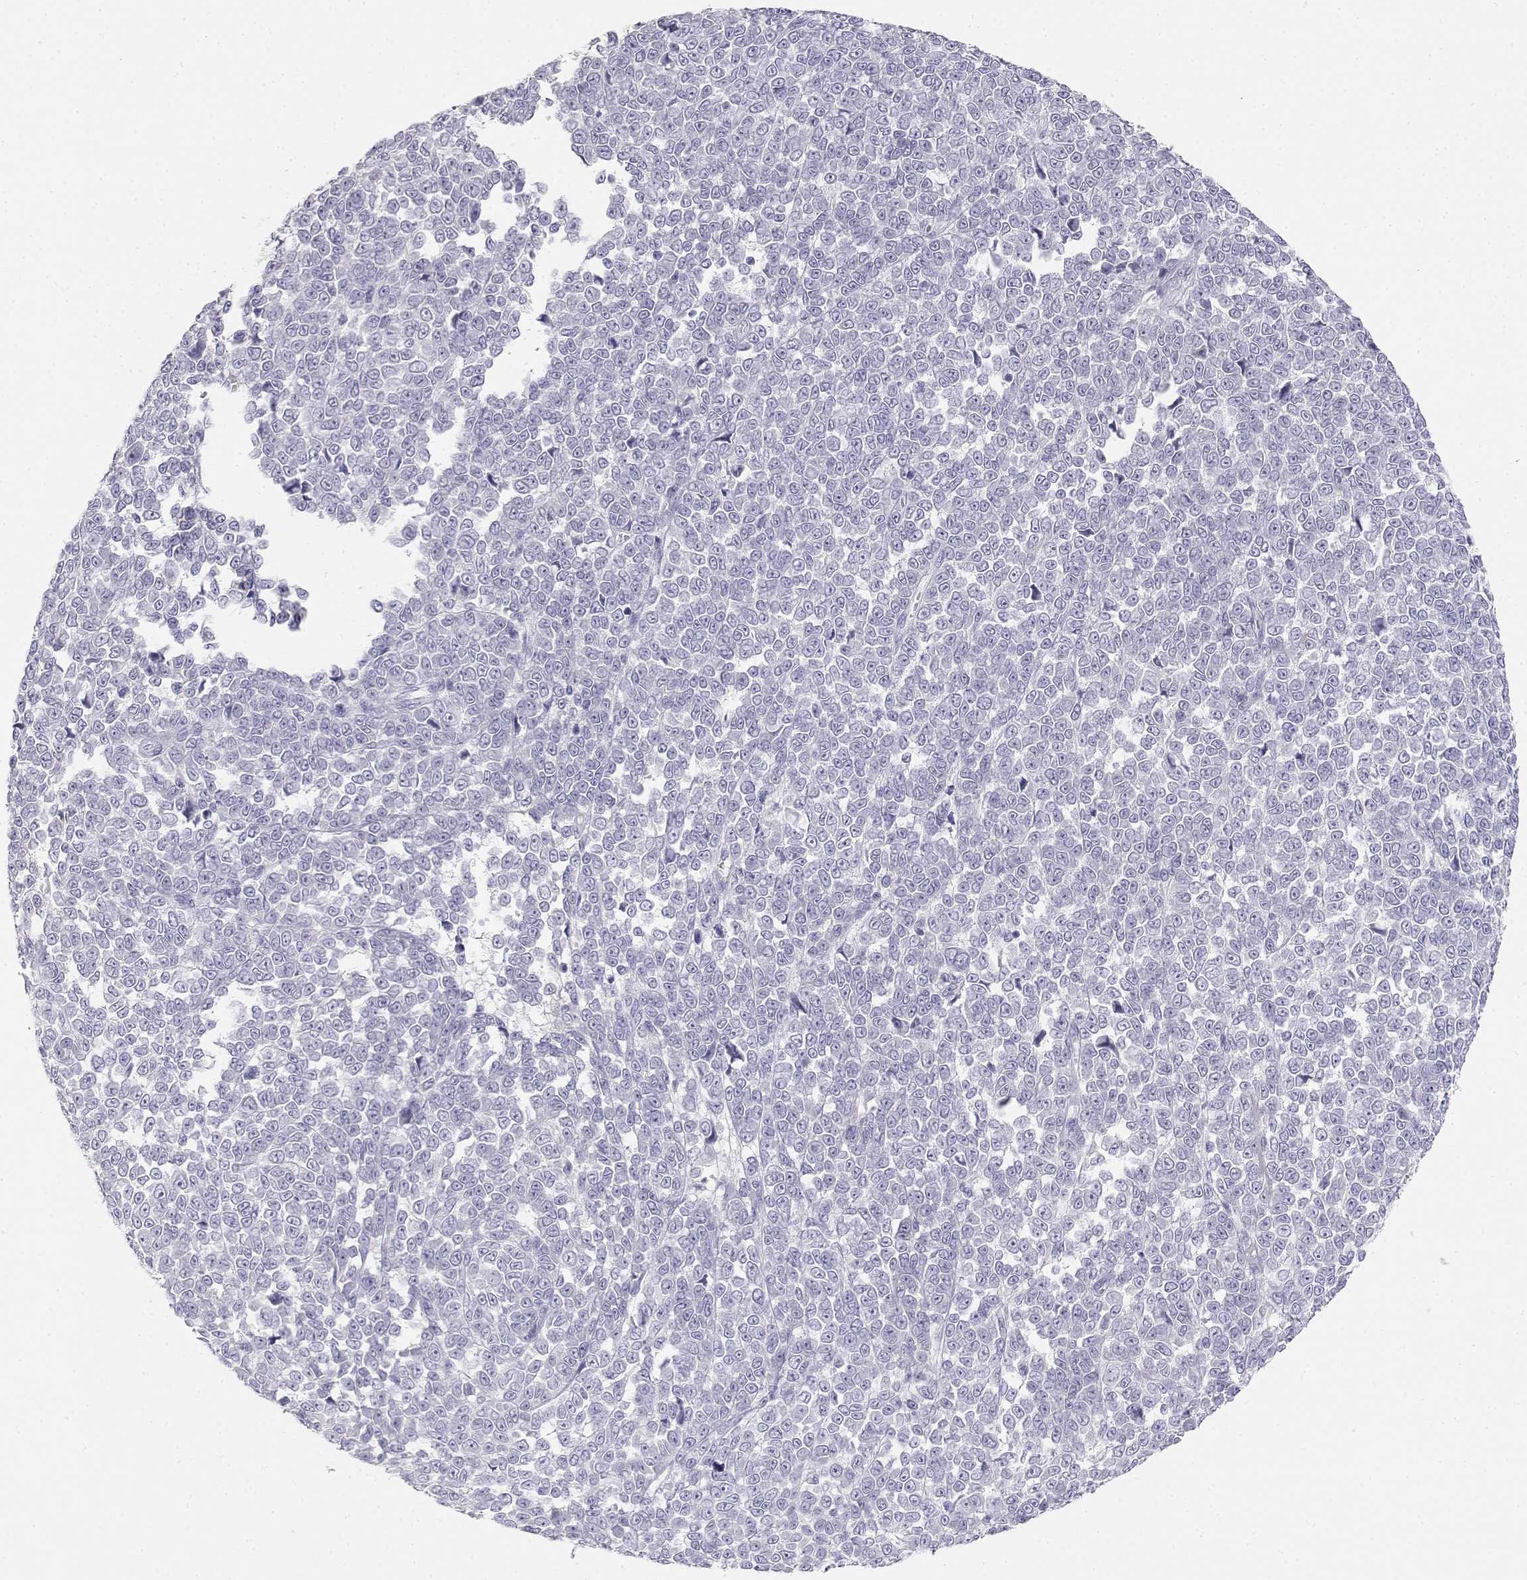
{"staining": {"intensity": "negative", "quantity": "none", "location": "none"}, "tissue": "melanoma", "cell_type": "Tumor cells", "image_type": "cancer", "snomed": [{"axis": "morphology", "description": "Malignant melanoma, NOS"}, {"axis": "topography", "description": "Skin"}], "caption": "Tumor cells show no significant expression in malignant melanoma.", "gene": "GPR174", "patient": {"sex": "female", "age": 95}}